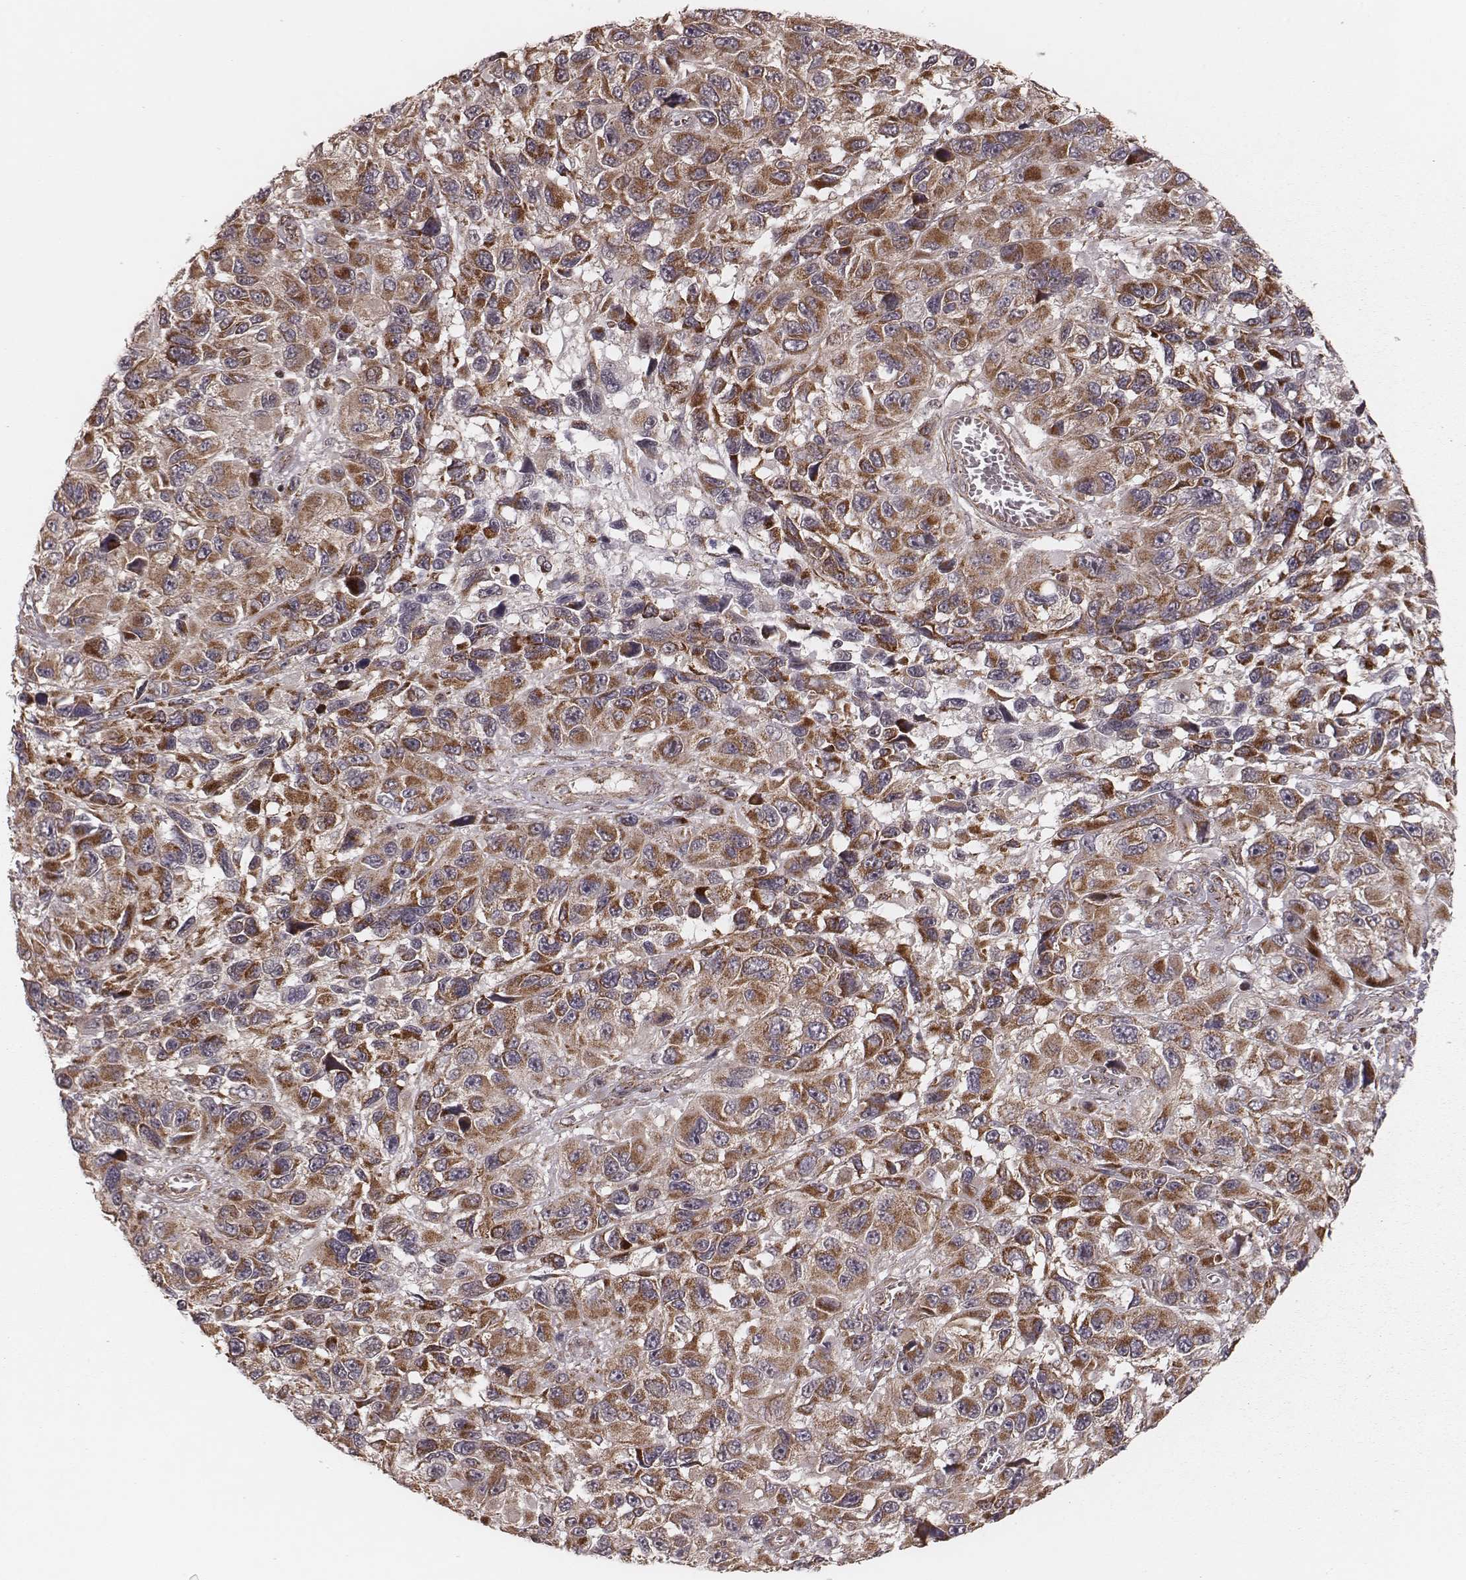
{"staining": {"intensity": "moderate", "quantity": ">75%", "location": "cytoplasmic/membranous"}, "tissue": "melanoma", "cell_type": "Tumor cells", "image_type": "cancer", "snomed": [{"axis": "morphology", "description": "Malignant melanoma, NOS"}, {"axis": "topography", "description": "Skin"}], "caption": "Immunohistochemical staining of melanoma demonstrates medium levels of moderate cytoplasmic/membranous protein expression in about >75% of tumor cells. (brown staining indicates protein expression, while blue staining denotes nuclei).", "gene": "NDUFA7", "patient": {"sex": "male", "age": 53}}